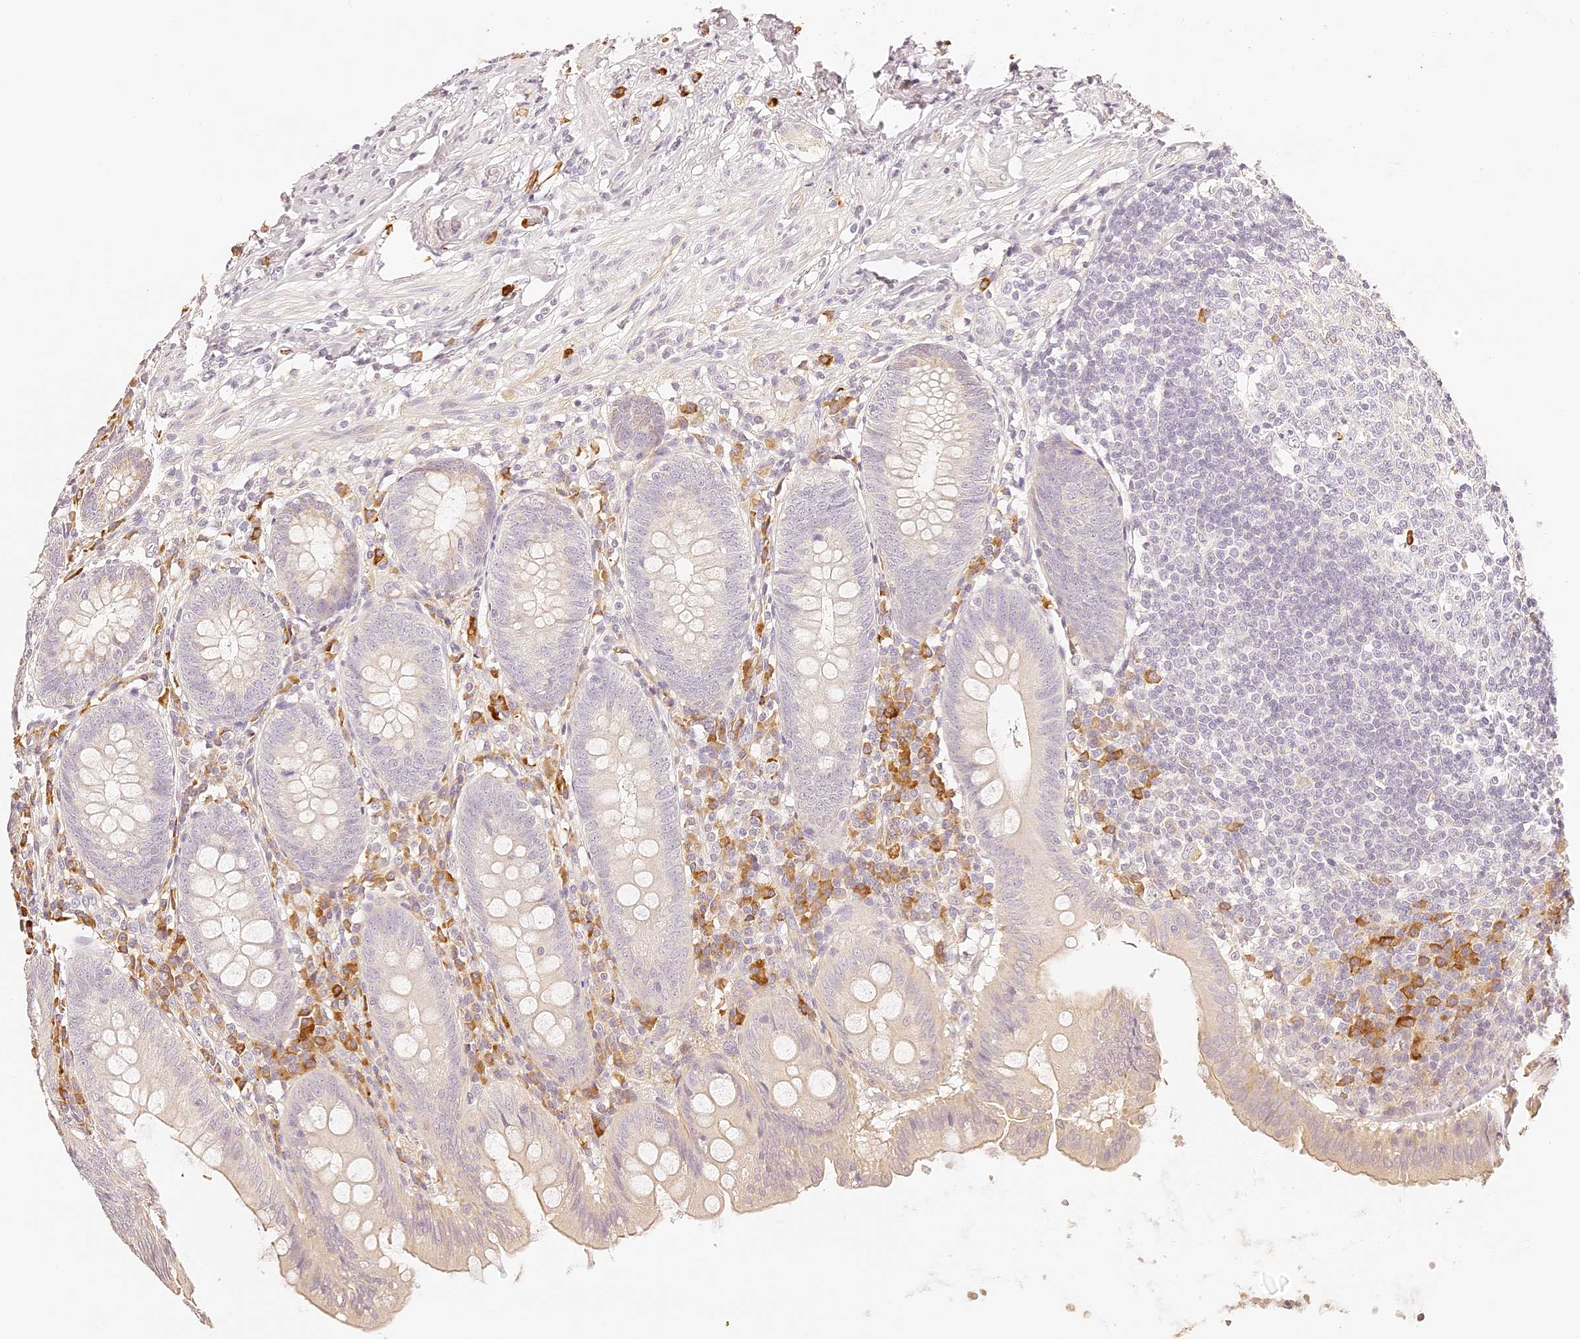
{"staining": {"intensity": "negative", "quantity": "none", "location": "none"}, "tissue": "appendix", "cell_type": "Glandular cells", "image_type": "normal", "snomed": [{"axis": "morphology", "description": "Normal tissue, NOS"}, {"axis": "topography", "description": "Appendix"}], "caption": "A high-resolution histopathology image shows immunohistochemistry (IHC) staining of normal appendix, which demonstrates no significant expression in glandular cells.", "gene": "TRIM45", "patient": {"sex": "female", "age": 54}}